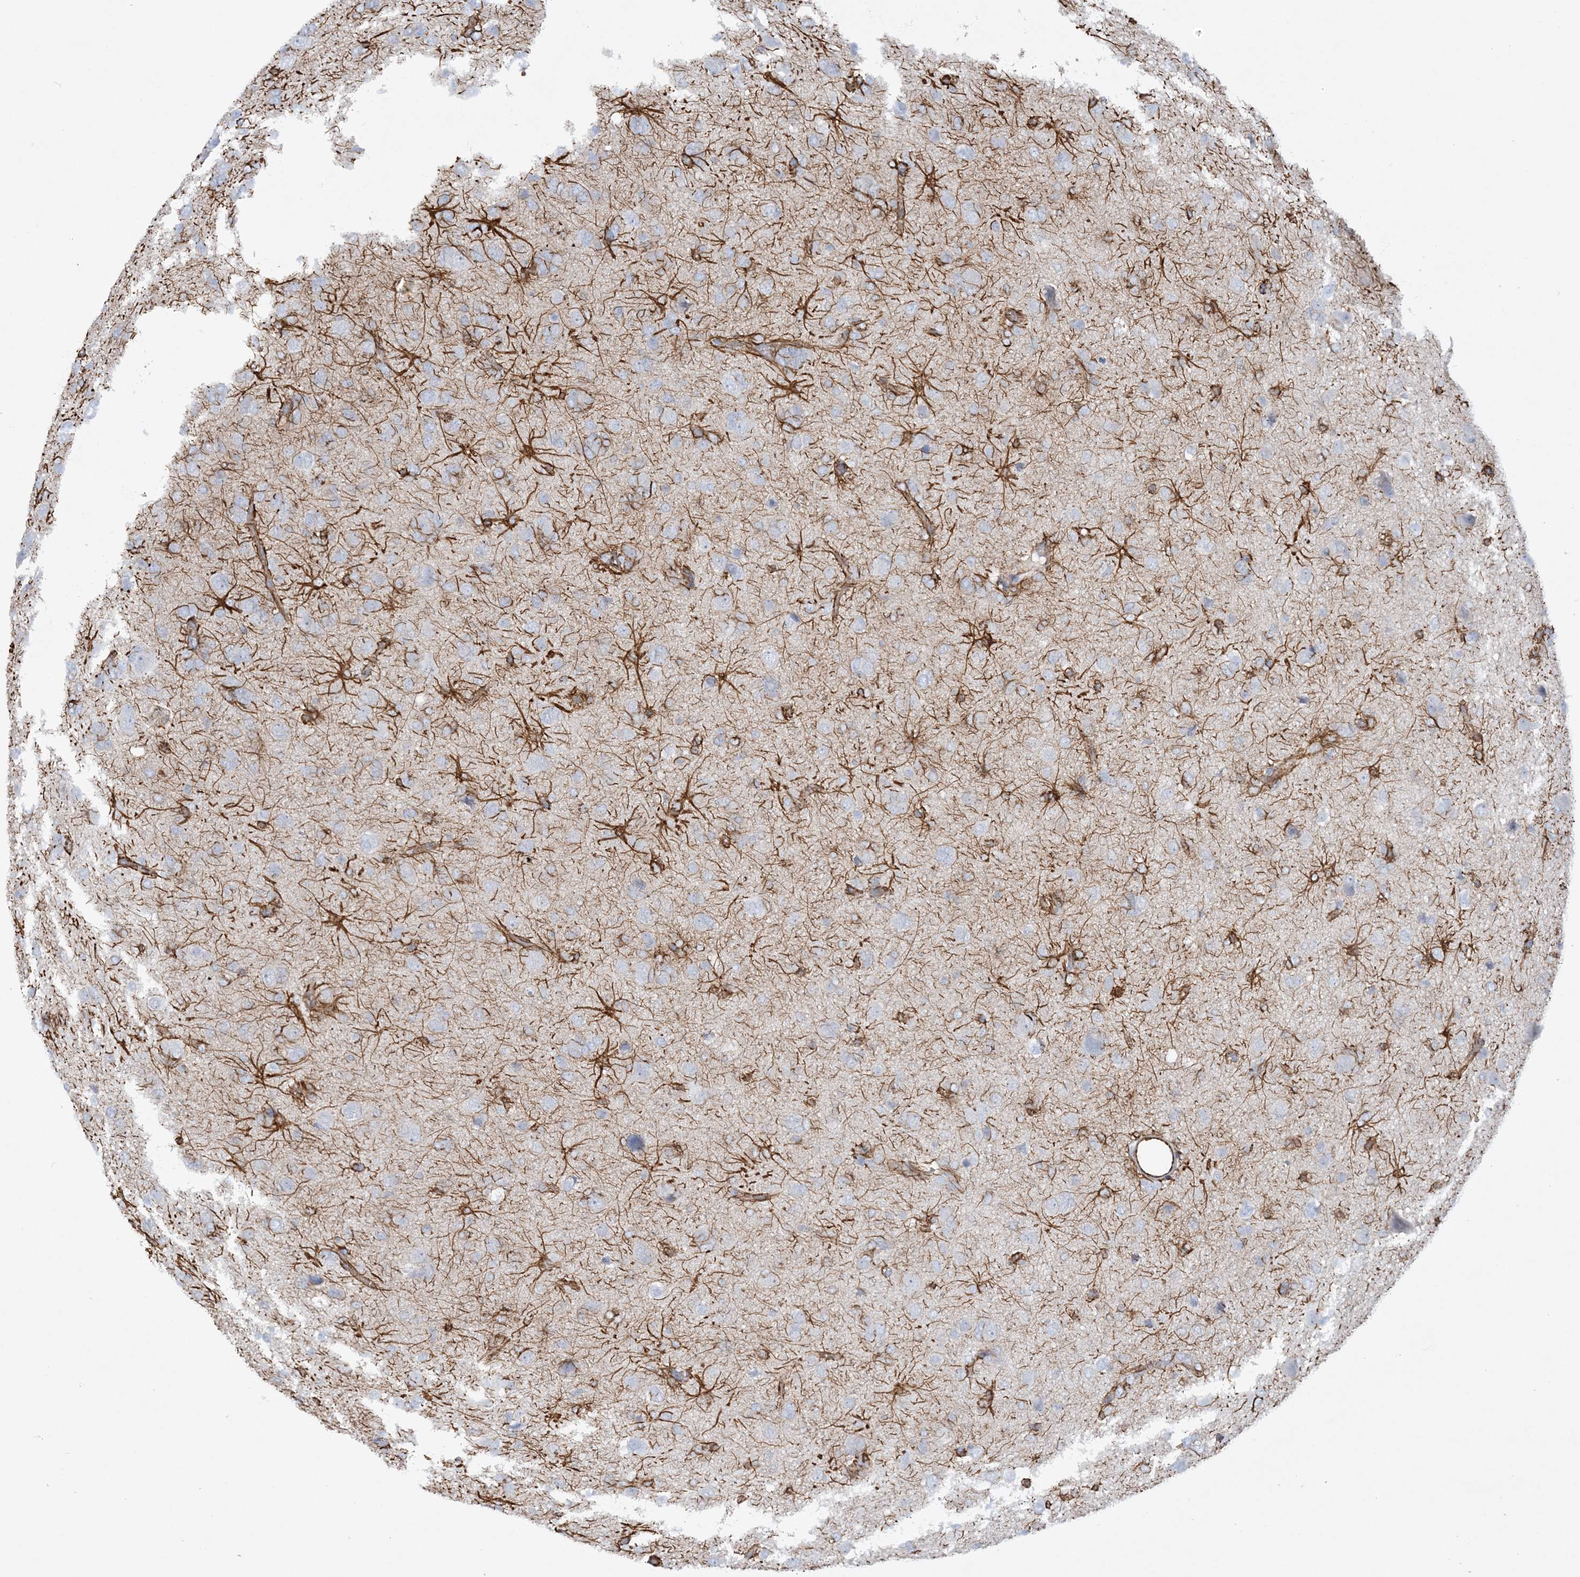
{"staining": {"intensity": "negative", "quantity": "none", "location": "none"}, "tissue": "glioma", "cell_type": "Tumor cells", "image_type": "cancer", "snomed": [{"axis": "morphology", "description": "Glioma, malignant, High grade"}, {"axis": "topography", "description": "Brain"}], "caption": "Glioma was stained to show a protein in brown. There is no significant positivity in tumor cells.", "gene": "SCLT1", "patient": {"sex": "female", "age": 59}}